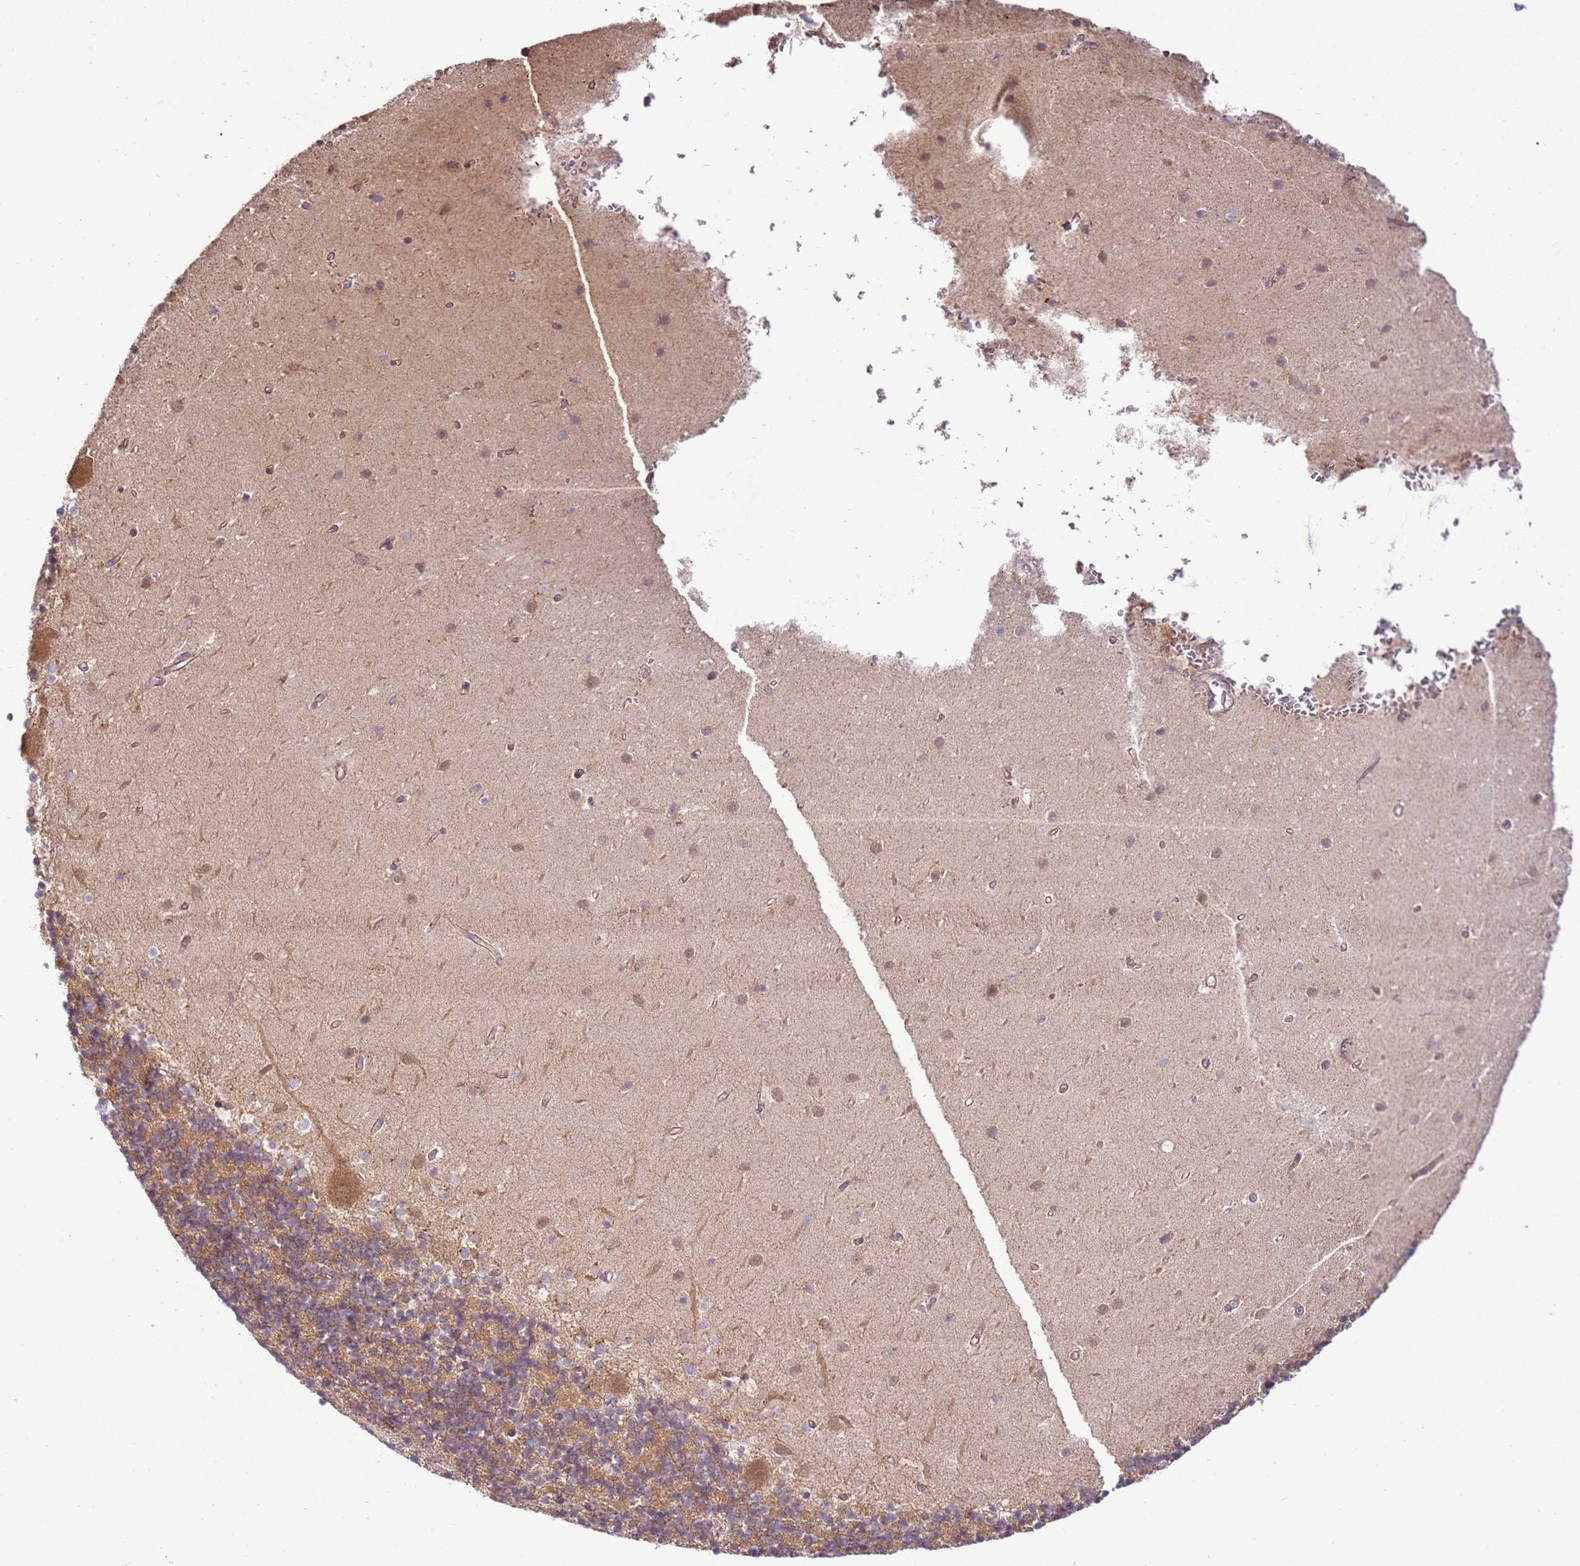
{"staining": {"intensity": "moderate", "quantity": "25%-75%", "location": "cytoplasmic/membranous"}, "tissue": "cerebellum", "cell_type": "Cells in granular layer", "image_type": "normal", "snomed": [{"axis": "morphology", "description": "Normal tissue, NOS"}, {"axis": "topography", "description": "Cerebellum"}], "caption": "Cerebellum stained for a protein reveals moderate cytoplasmic/membranous positivity in cells in granular layer. (Brightfield microscopy of DAB IHC at high magnification).", "gene": "SCARA3", "patient": {"sex": "male", "age": 54}}